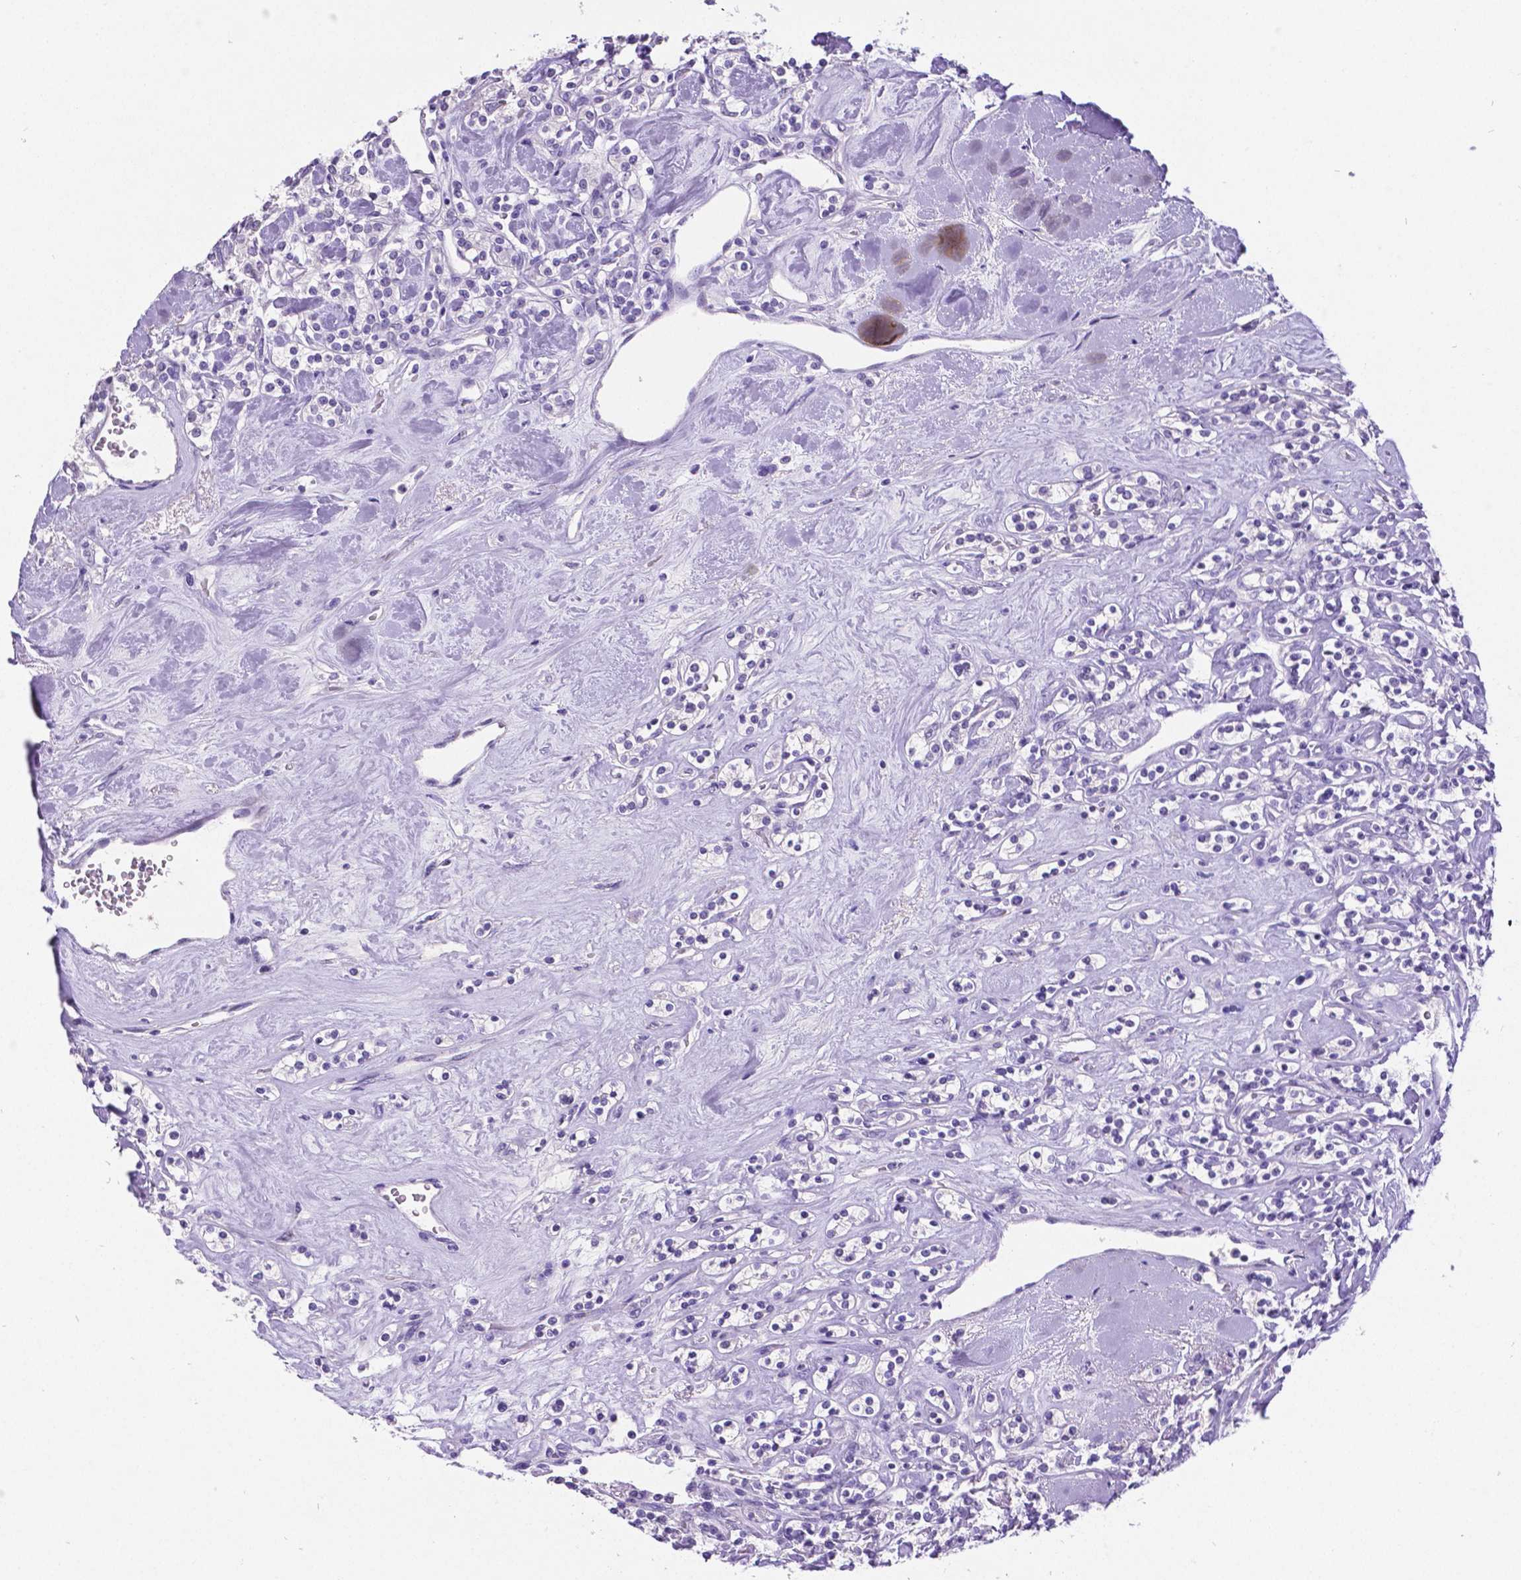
{"staining": {"intensity": "negative", "quantity": "none", "location": "none"}, "tissue": "renal cancer", "cell_type": "Tumor cells", "image_type": "cancer", "snomed": [{"axis": "morphology", "description": "Adenocarcinoma, NOS"}, {"axis": "topography", "description": "Kidney"}], "caption": "DAB (3,3'-diaminobenzidine) immunohistochemical staining of renal adenocarcinoma demonstrates no significant expression in tumor cells.", "gene": "SATB2", "patient": {"sex": "male", "age": 77}}